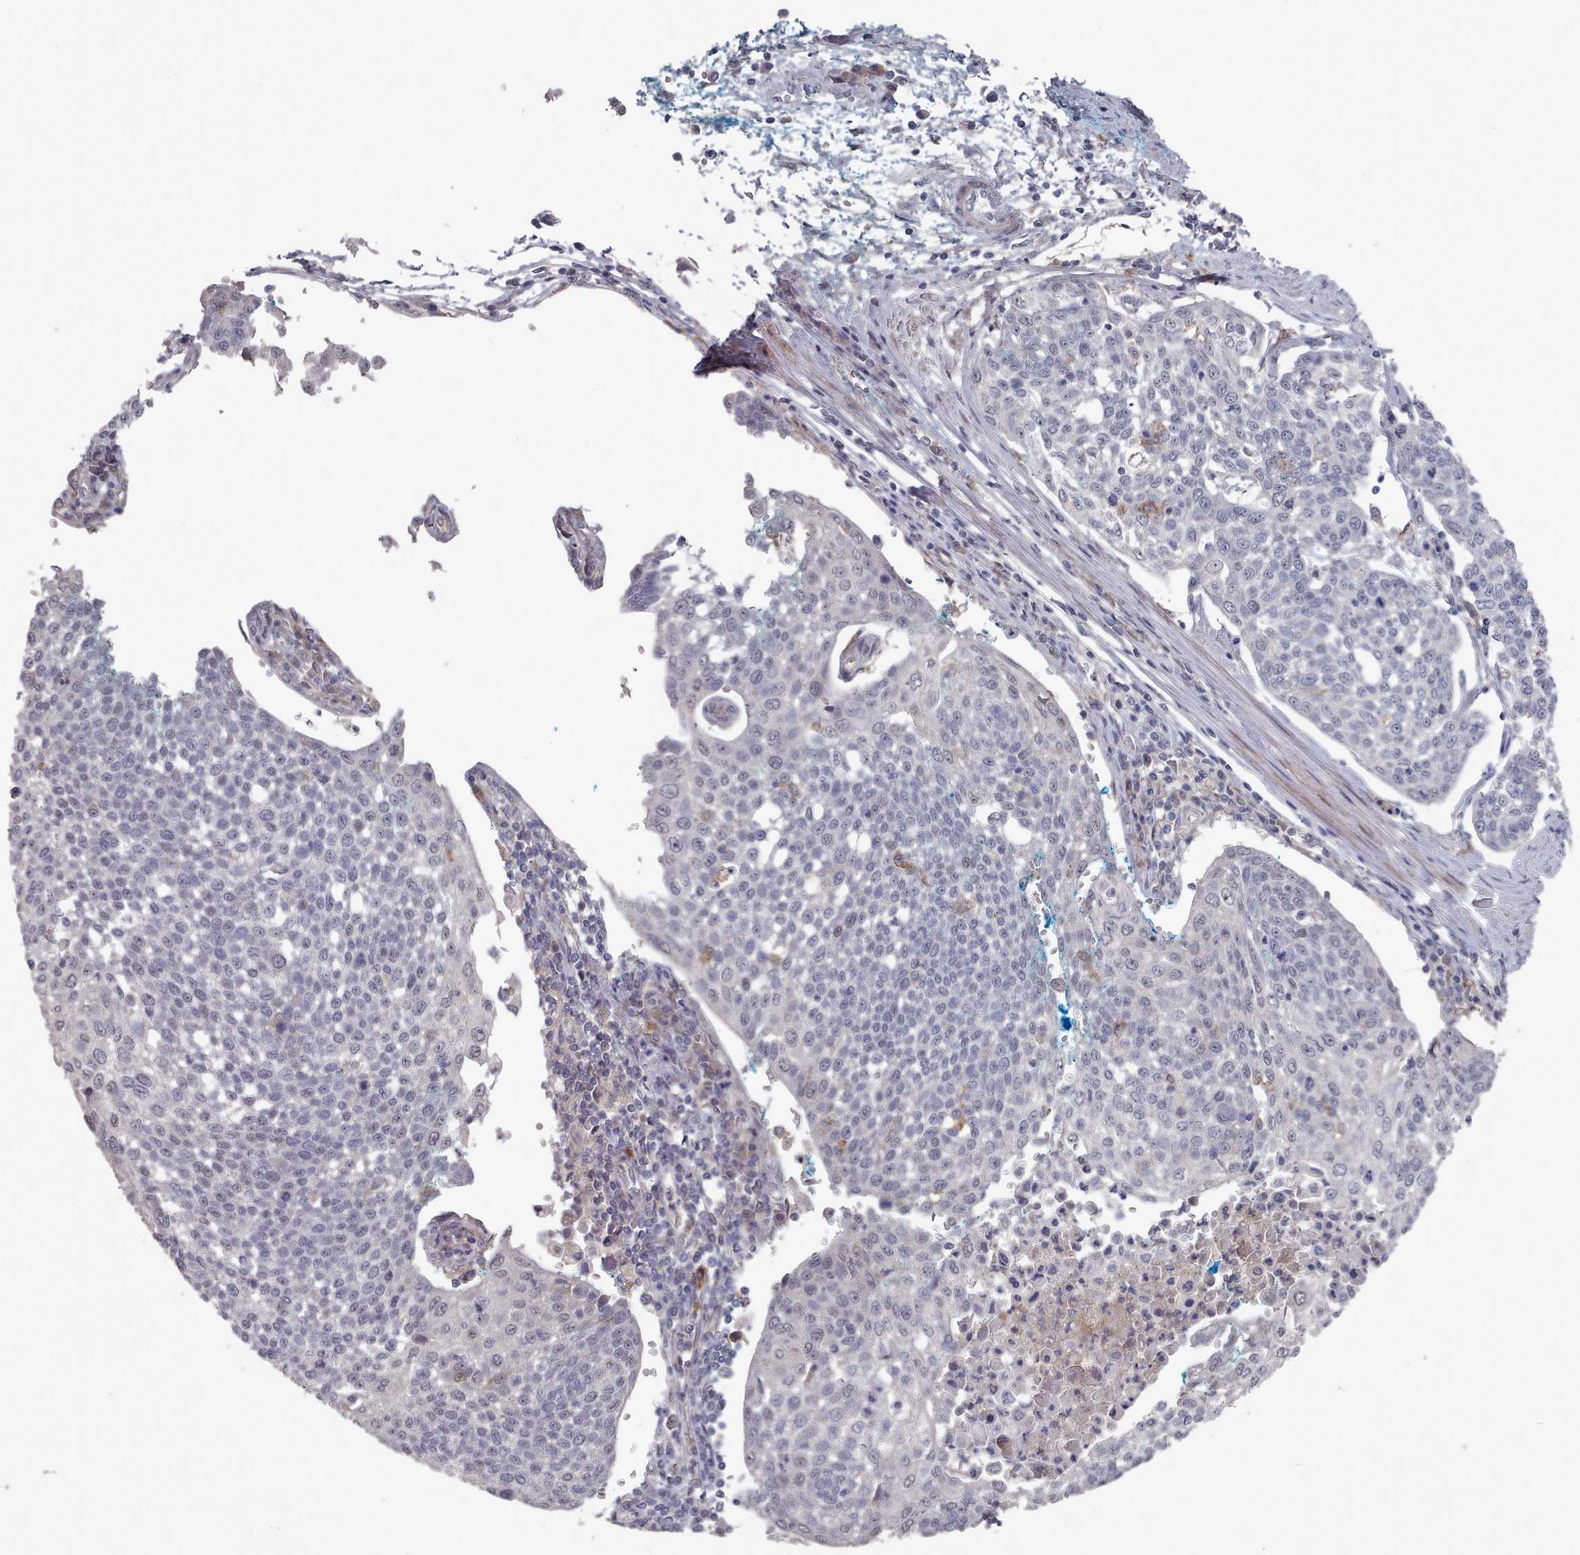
{"staining": {"intensity": "negative", "quantity": "none", "location": "none"}, "tissue": "cervical cancer", "cell_type": "Tumor cells", "image_type": "cancer", "snomed": [{"axis": "morphology", "description": "Squamous cell carcinoma, NOS"}, {"axis": "topography", "description": "Cervix"}], "caption": "IHC micrograph of neoplastic tissue: cervical cancer stained with DAB shows no significant protein positivity in tumor cells.", "gene": "COL8A2", "patient": {"sex": "female", "age": 34}}